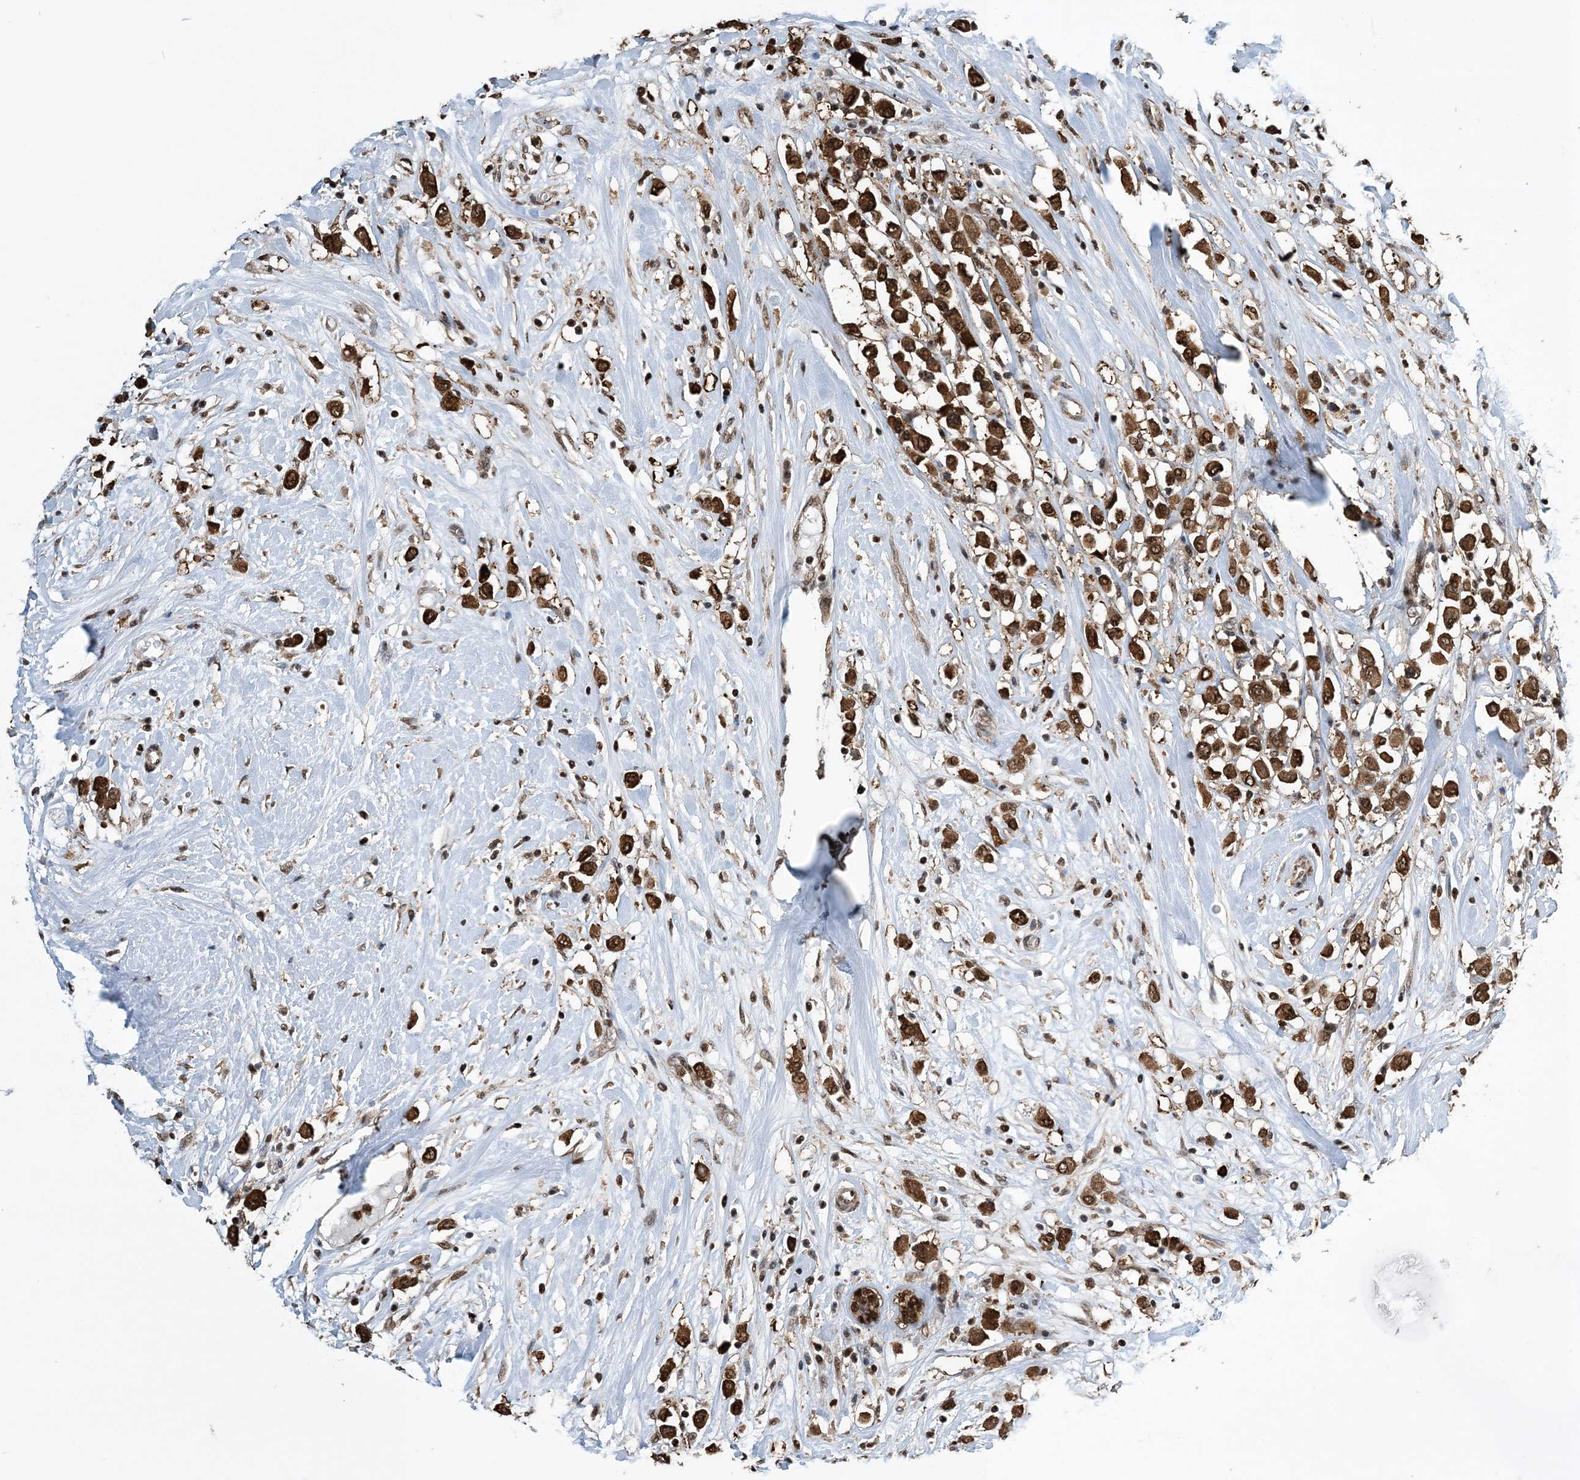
{"staining": {"intensity": "strong", "quantity": ">75%", "location": "cytoplasmic/membranous,nuclear"}, "tissue": "breast cancer", "cell_type": "Tumor cells", "image_type": "cancer", "snomed": [{"axis": "morphology", "description": "Duct carcinoma"}, {"axis": "topography", "description": "Breast"}], "caption": "DAB immunohistochemical staining of human breast intraductal carcinoma demonstrates strong cytoplasmic/membranous and nuclear protein expression in about >75% of tumor cells. The protein is shown in brown color, while the nuclei are stained blue.", "gene": "HSPA1A", "patient": {"sex": "female", "age": 61}}